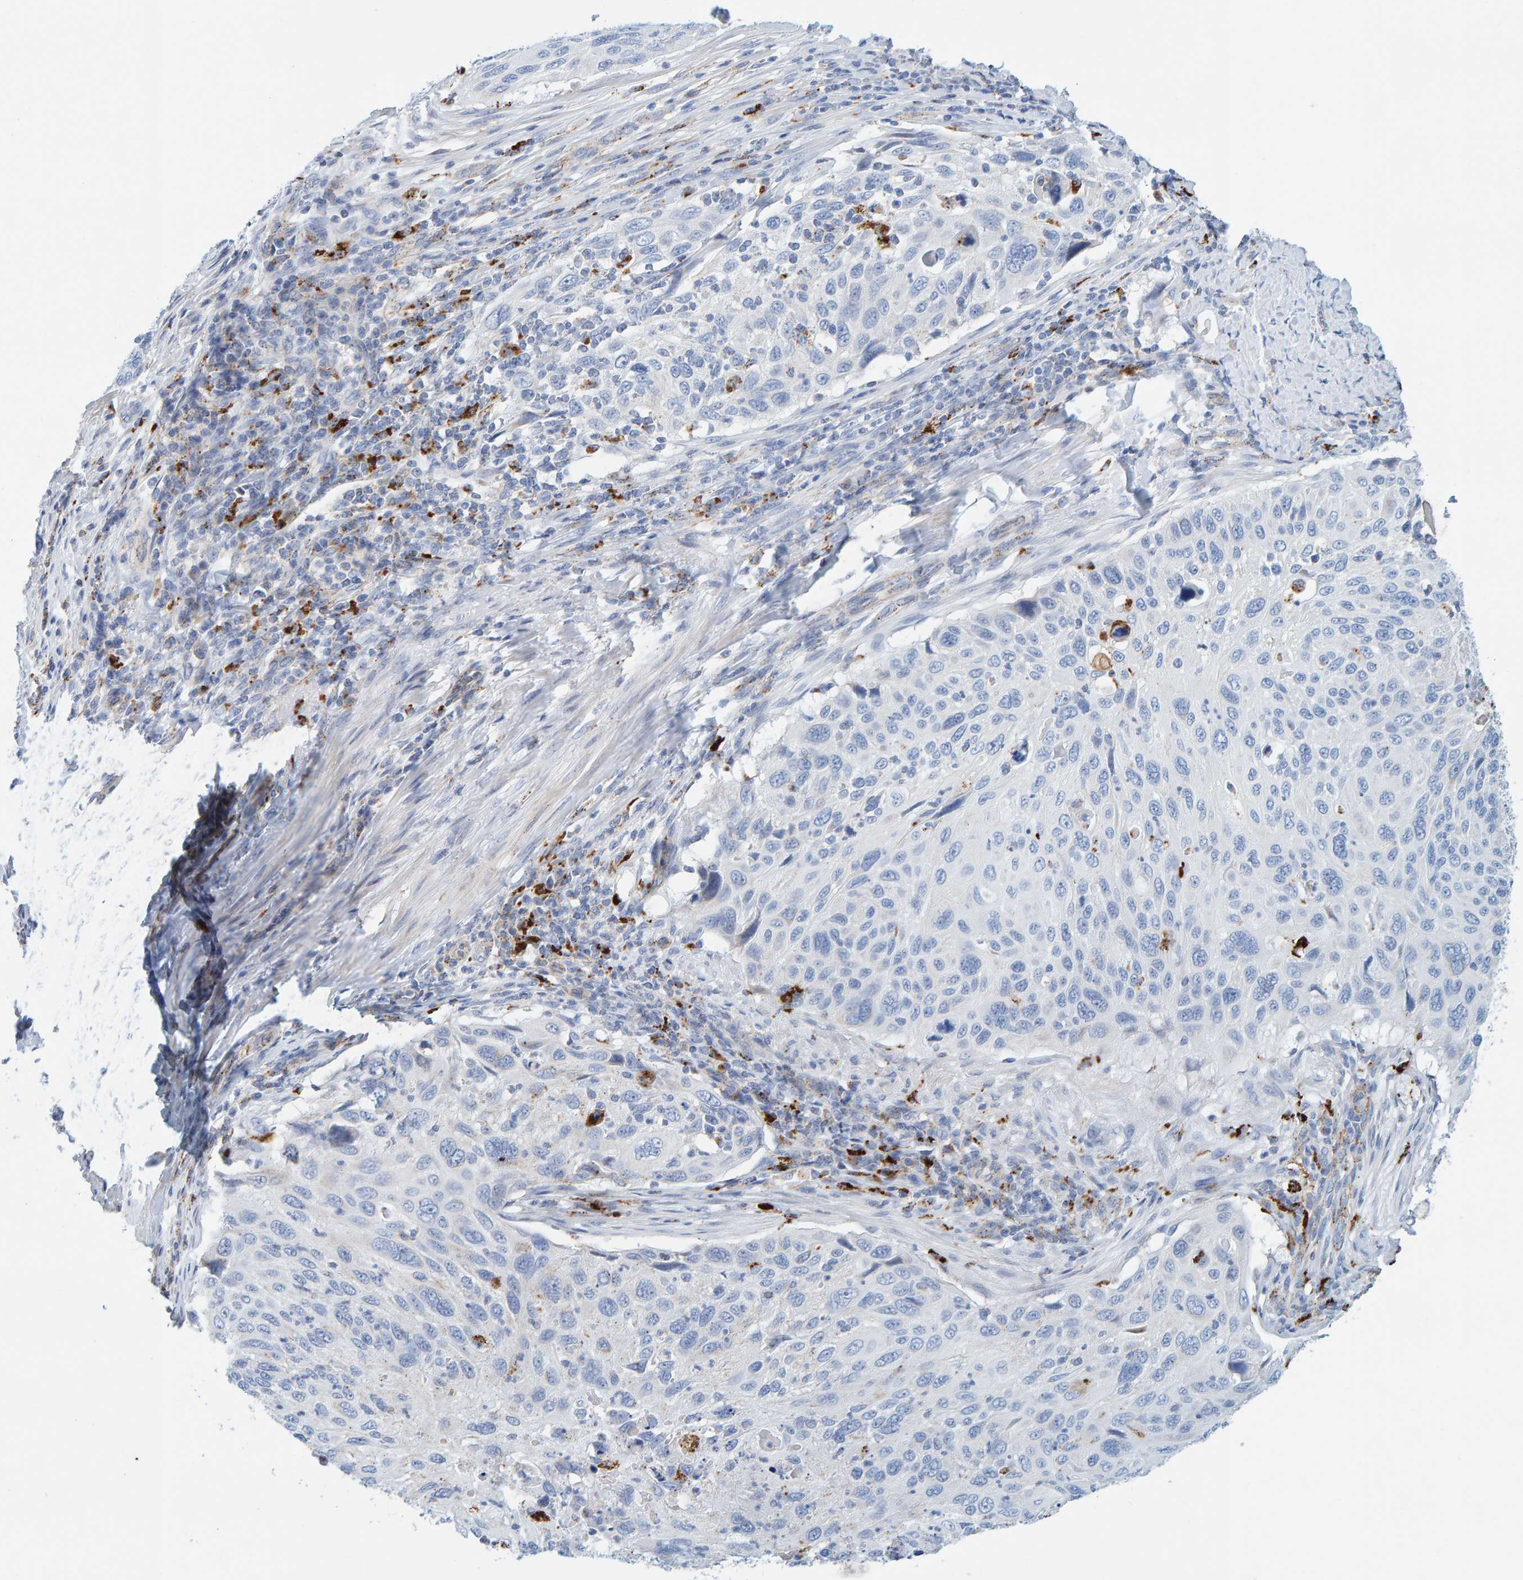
{"staining": {"intensity": "negative", "quantity": "none", "location": "none"}, "tissue": "cervical cancer", "cell_type": "Tumor cells", "image_type": "cancer", "snomed": [{"axis": "morphology", "description": "Squamous cell carcinoma, NOS"}, {"axis": "topography", "description": "Cervix"}], "caption": "Micrograph shows no protein staining in tumor cells of cervical cancer tissue. The staining is performed using DAB (3,3'-diaminobenzidine) brown chromogen with nuclei counter-stained in using hematoxylin.", "gene": "BIN3", "patient": {"sex": "female", "age": 70}}